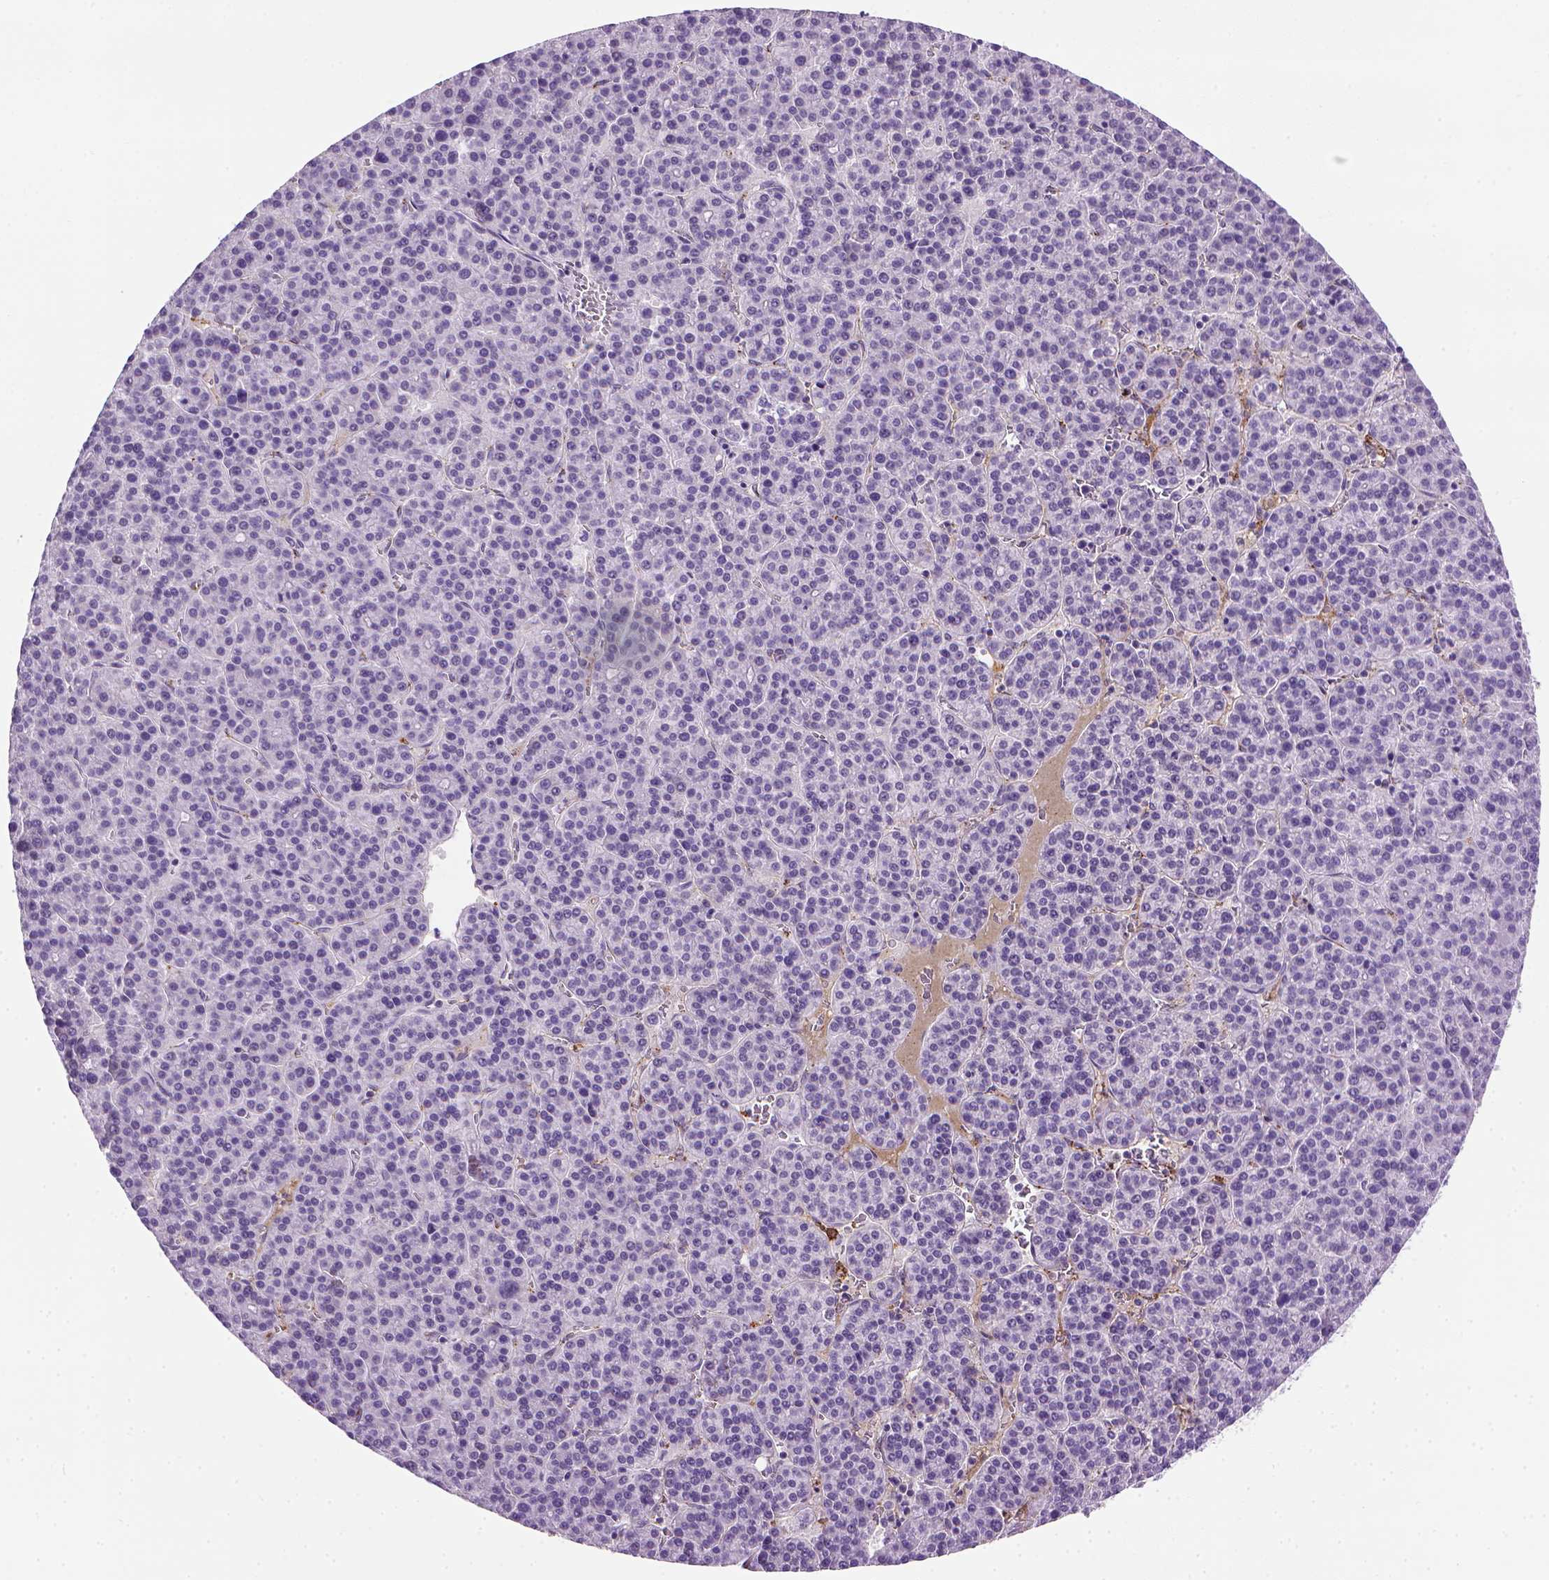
{"staining": {"intensity": "negative", "quantity": "none", "location": "none"}, "tissue": "liver cancer", "cell_type": "Tumor cells", "image_type": "cancer", "snomed": [{"axis": "morphology", "description": "Carcinoma, Hepatocellular, NOS"}, {"axis": "topography", "description": "Liver"}], "caption": "Liver cancer stained for a protein using immunohistochemistry (IHC) demonstrates no positivity tumor cells.", "gene": "VWF", "patient": {"sex": "female", "age": 58}}